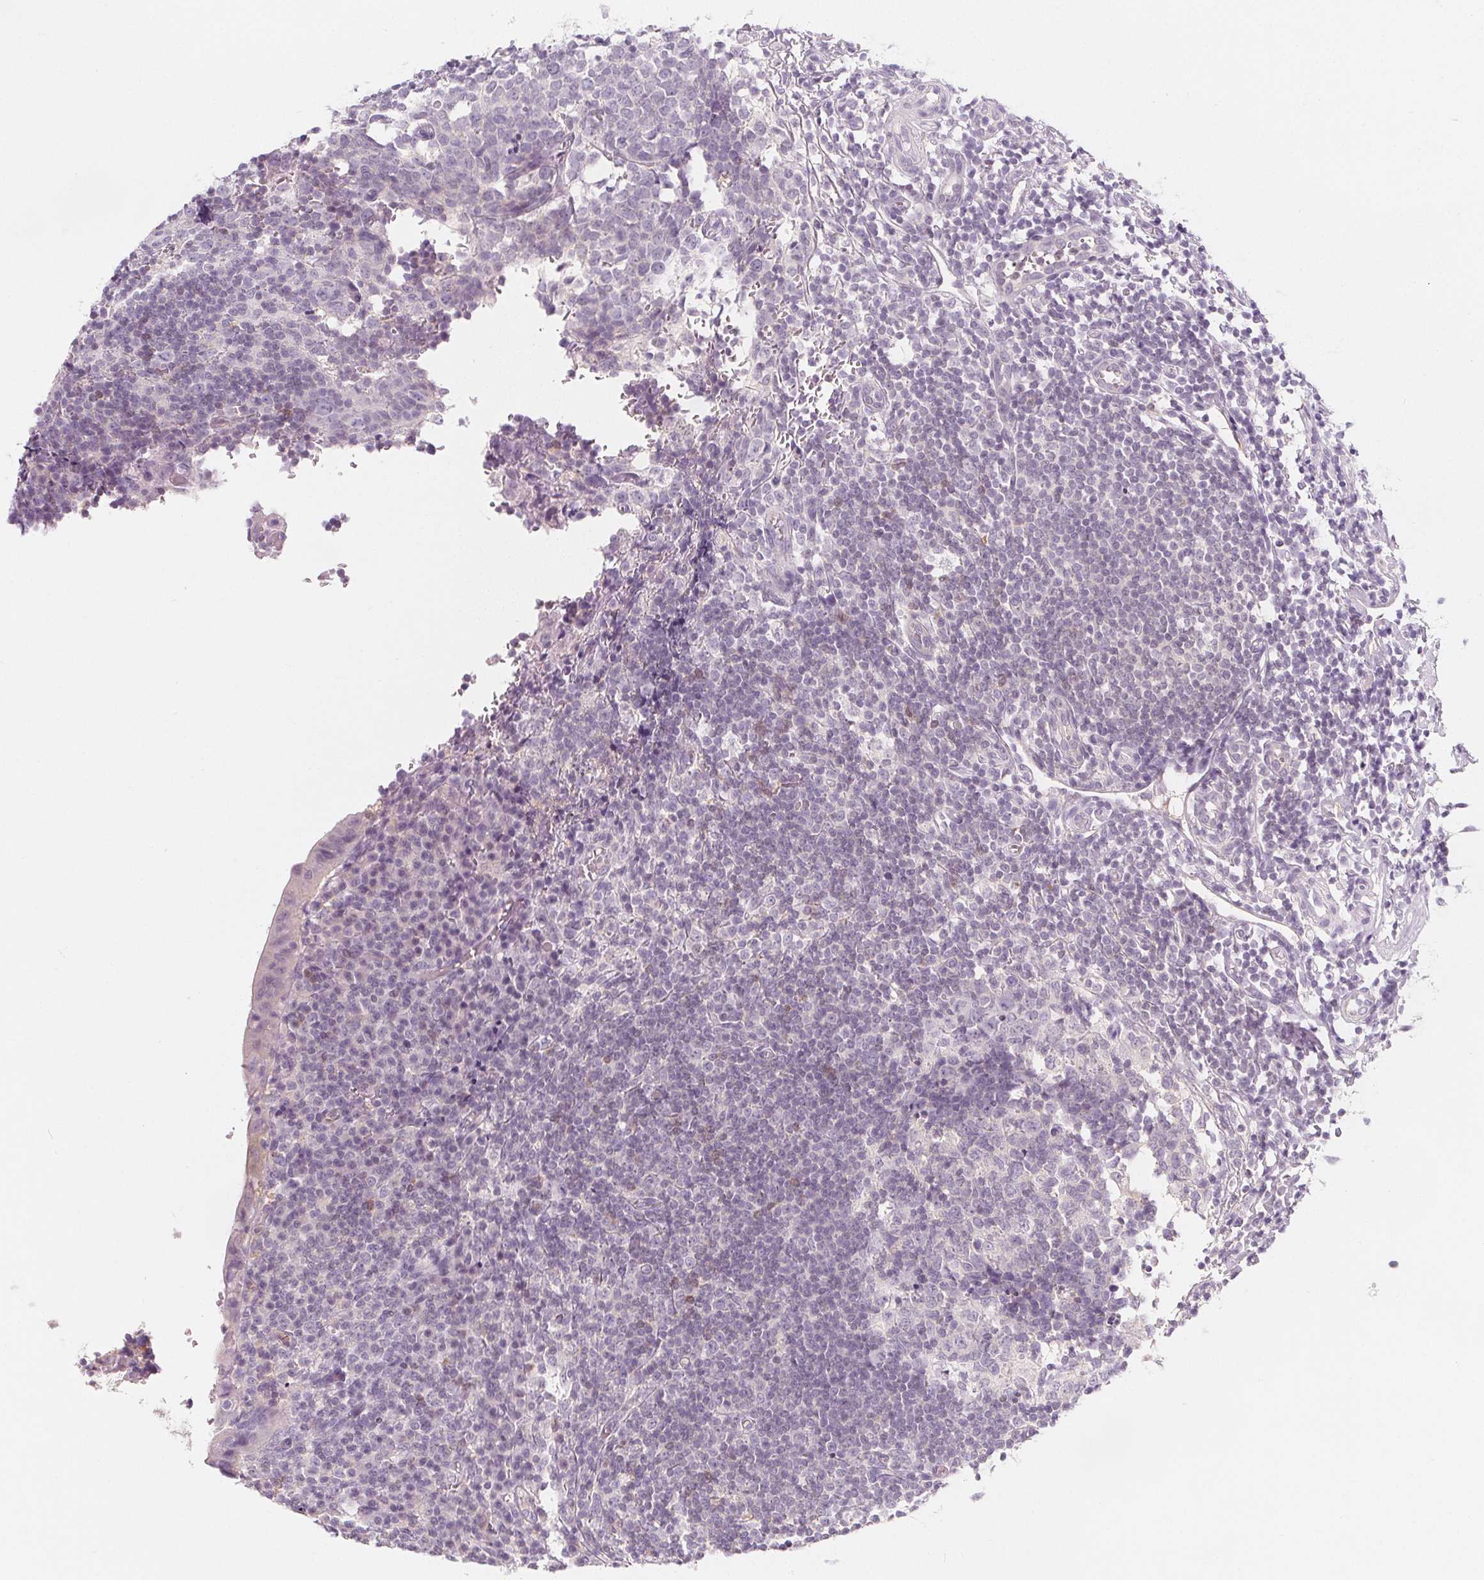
{"staining": {"intensity": "weak", "quantity": "25%-75%", "location": "cytoplasmic/membranous"}, "tissue": "appendix", "cell_type": "Glandular cells", "image_type": "normal", "snomed": [{"axis": "morphology", "description": "Normal tissue, NOS"}, {"axis": "topography", "description": "Appendix"}], "caption": "Protein expression analysis of benign appendix demonstrates weak cytoplasmic/membranous expression in approximately 25%-75% of glandular cells.", "gene": "UGP2", "patient": {"sex": "male", "age": 18}}